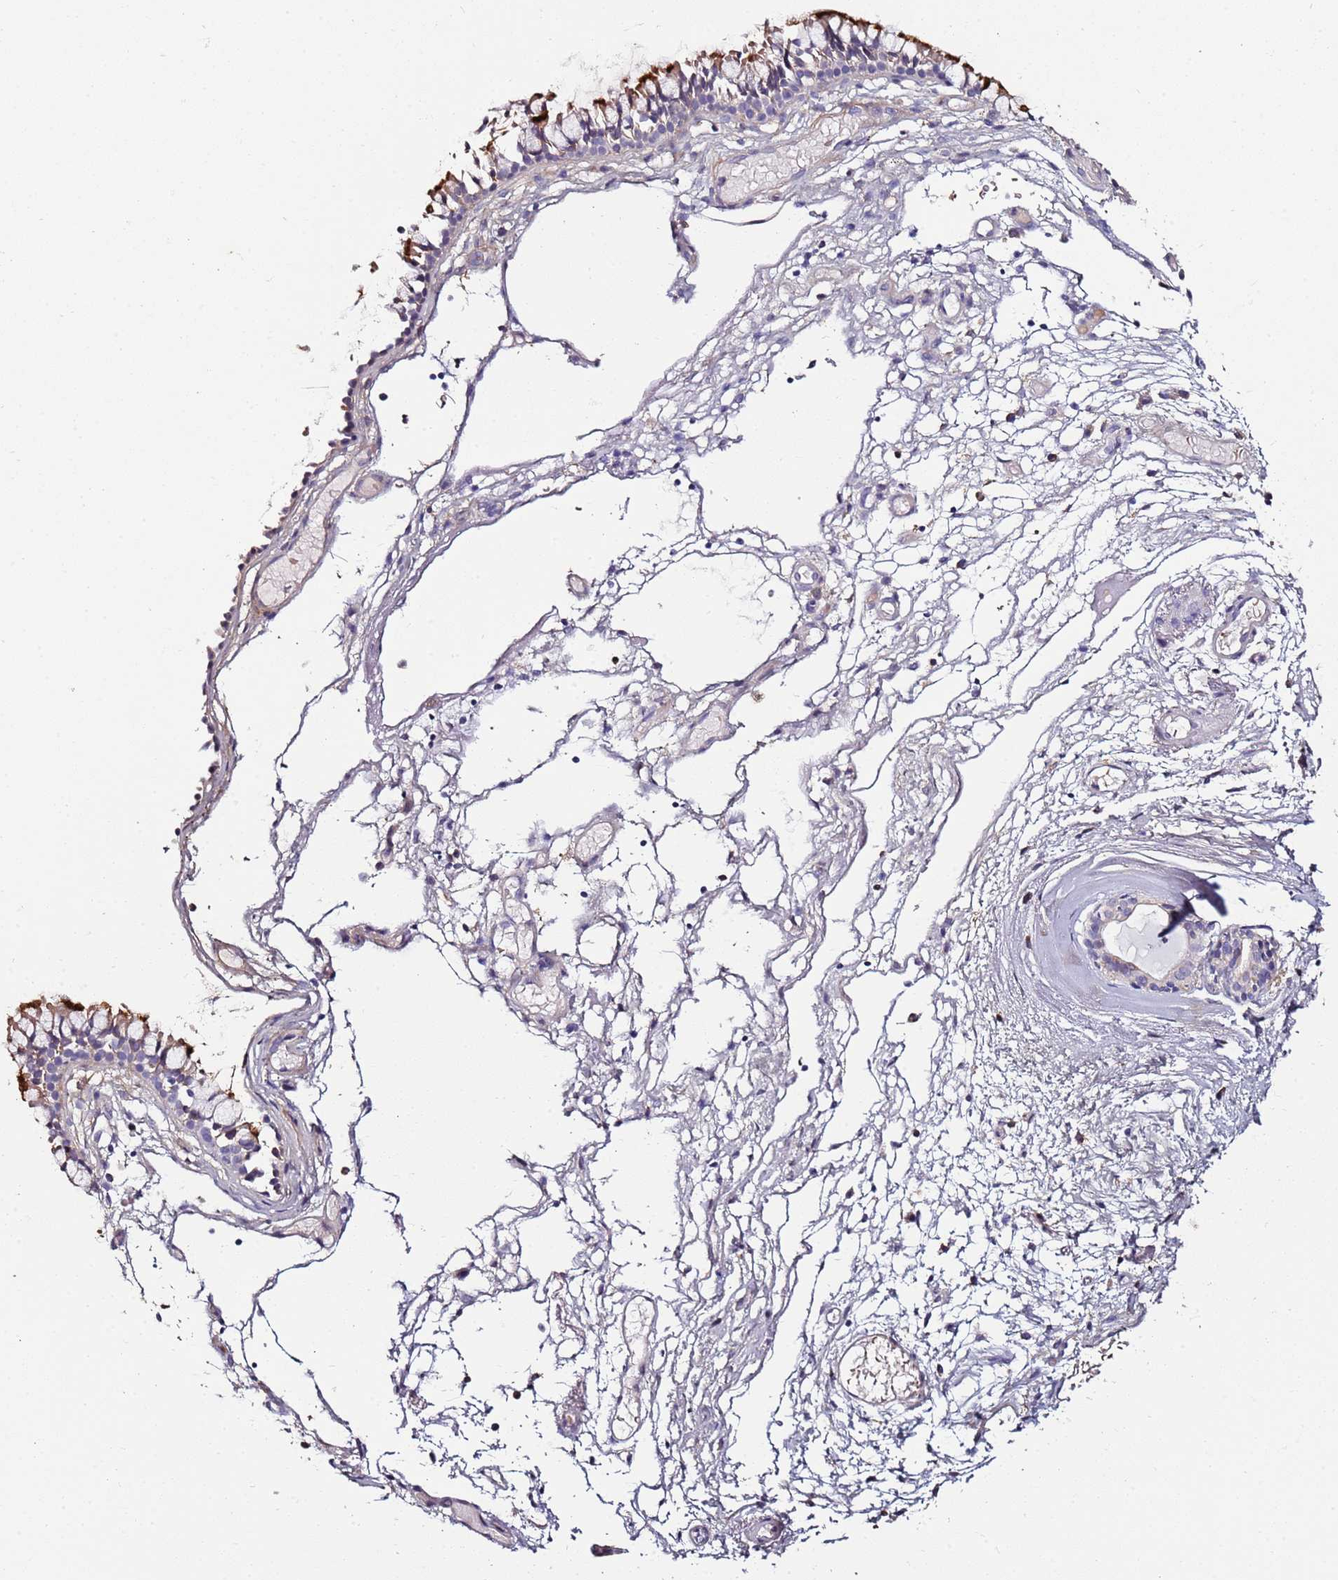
{"staining": {"intensity": "strong", "quantity": "25%-75%", "location": "cytoplasmic/membranous"}, "tissue": "nasopharynx", "cell_type": "Respiratory epithelial cells", "image_type": "normal", "snomed": [{"axis": "morphology", "description": "Normal tissue, NOS"}, {"axis": "topography", "description": "Nasopharynx"}], "caption": "A brown stain shows strong cytoplasmic/membranous expression of a protein in respiratory epithelial cells of benign nasopharynx.", "gene": "C3orf80", "patient": {"sex": "male", "age": 82}}